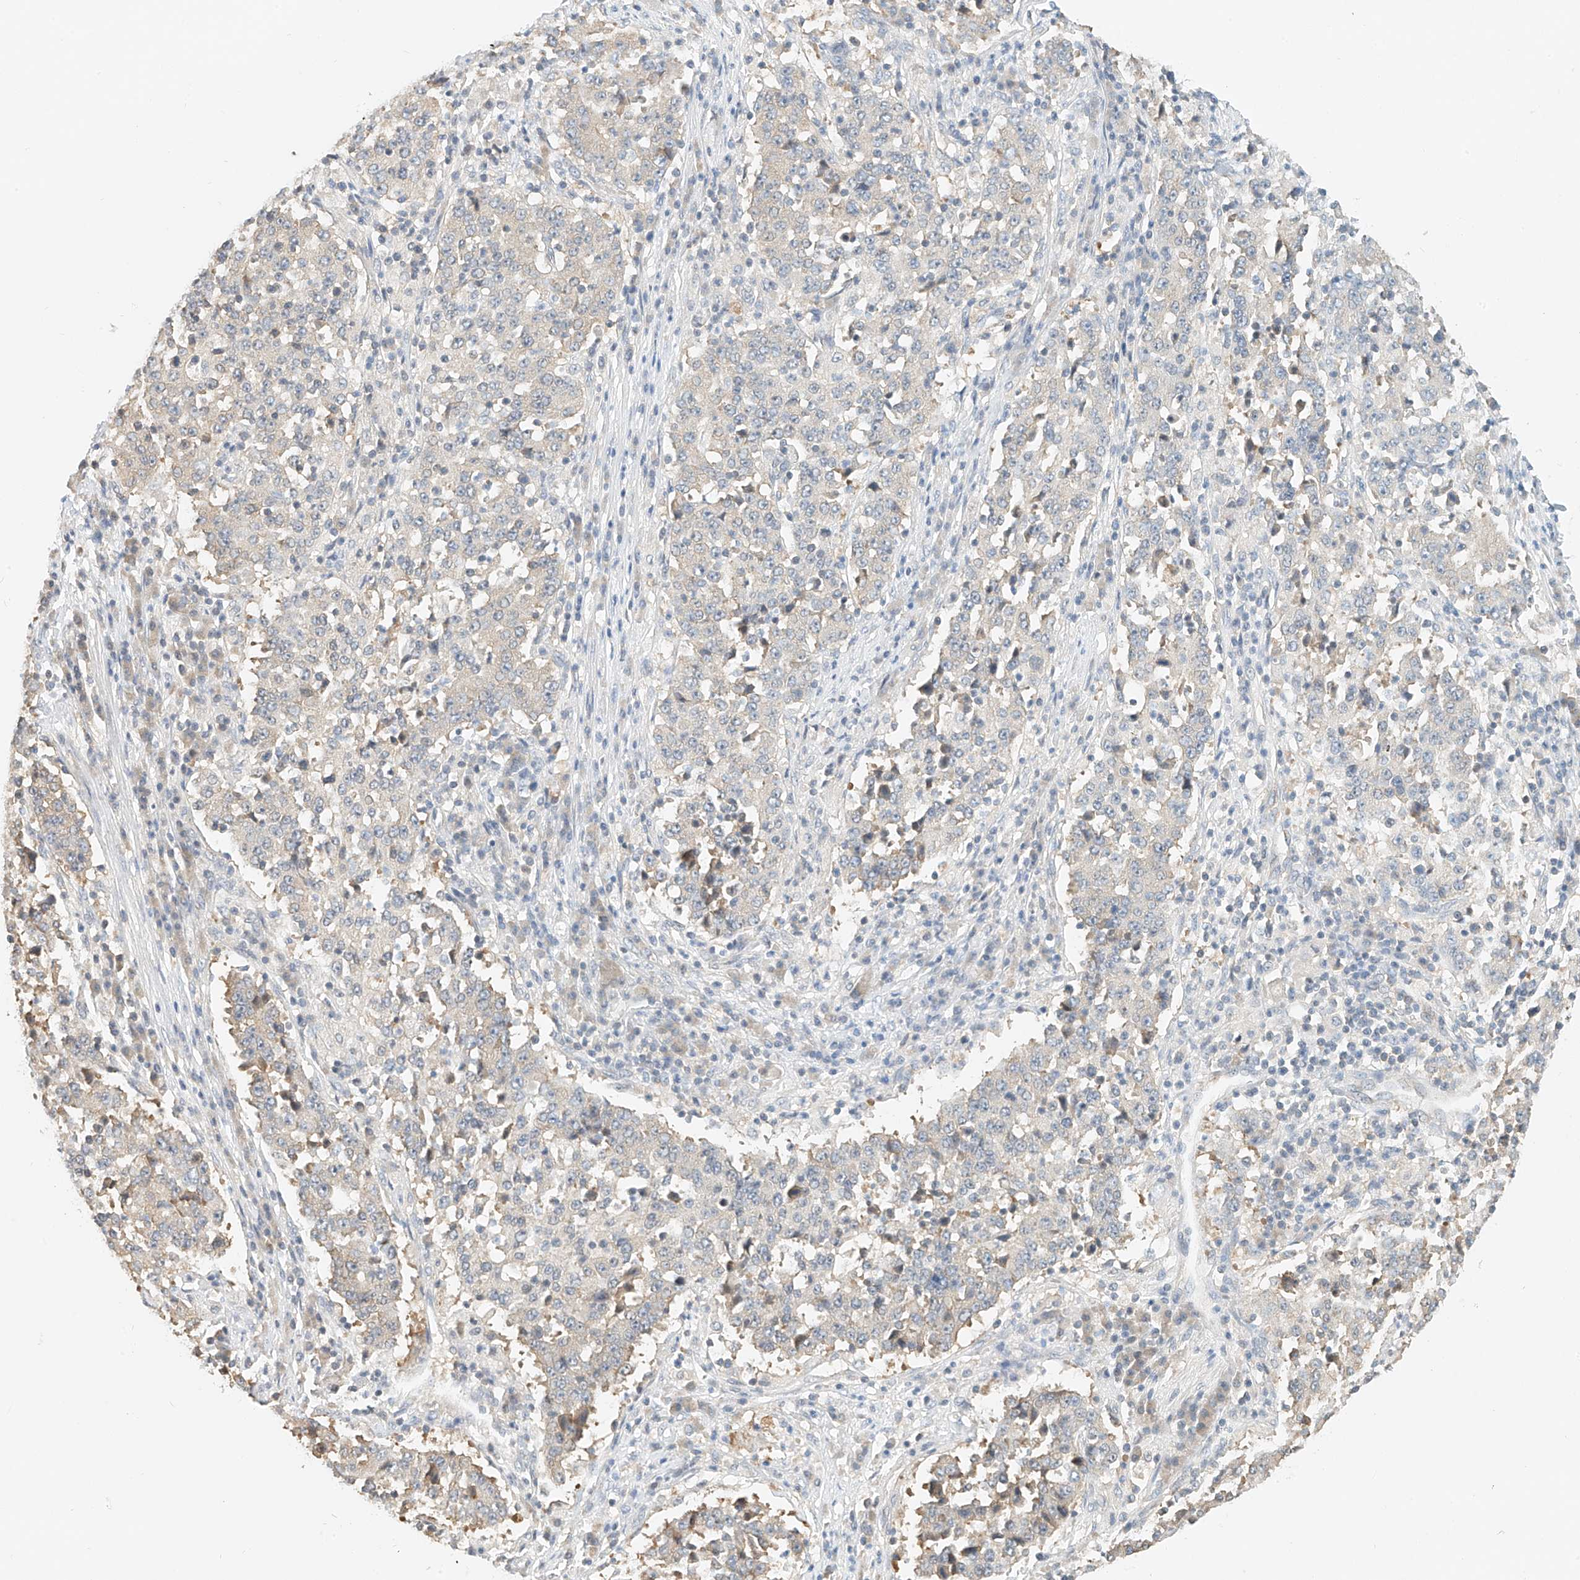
{"staining": {"intensity": "weak", "quantity": "<25%", "location": "cytoplasmic/membranous"}, "tissue": "stomach cancer", "cell_type": "Tumor cells", "image_type": "cancer", "snomed": [{"axis": "morphology", "description": "Adenocarcinoma, NOS"}, {"axis": "topography", "description": "Stomach"}], "caption": "Tumor cells are negative for protein expression in human stomach cancer (adenocarcinoma).", "gene": "PPA2", "patient": {"sex": "male", "age": 59}}